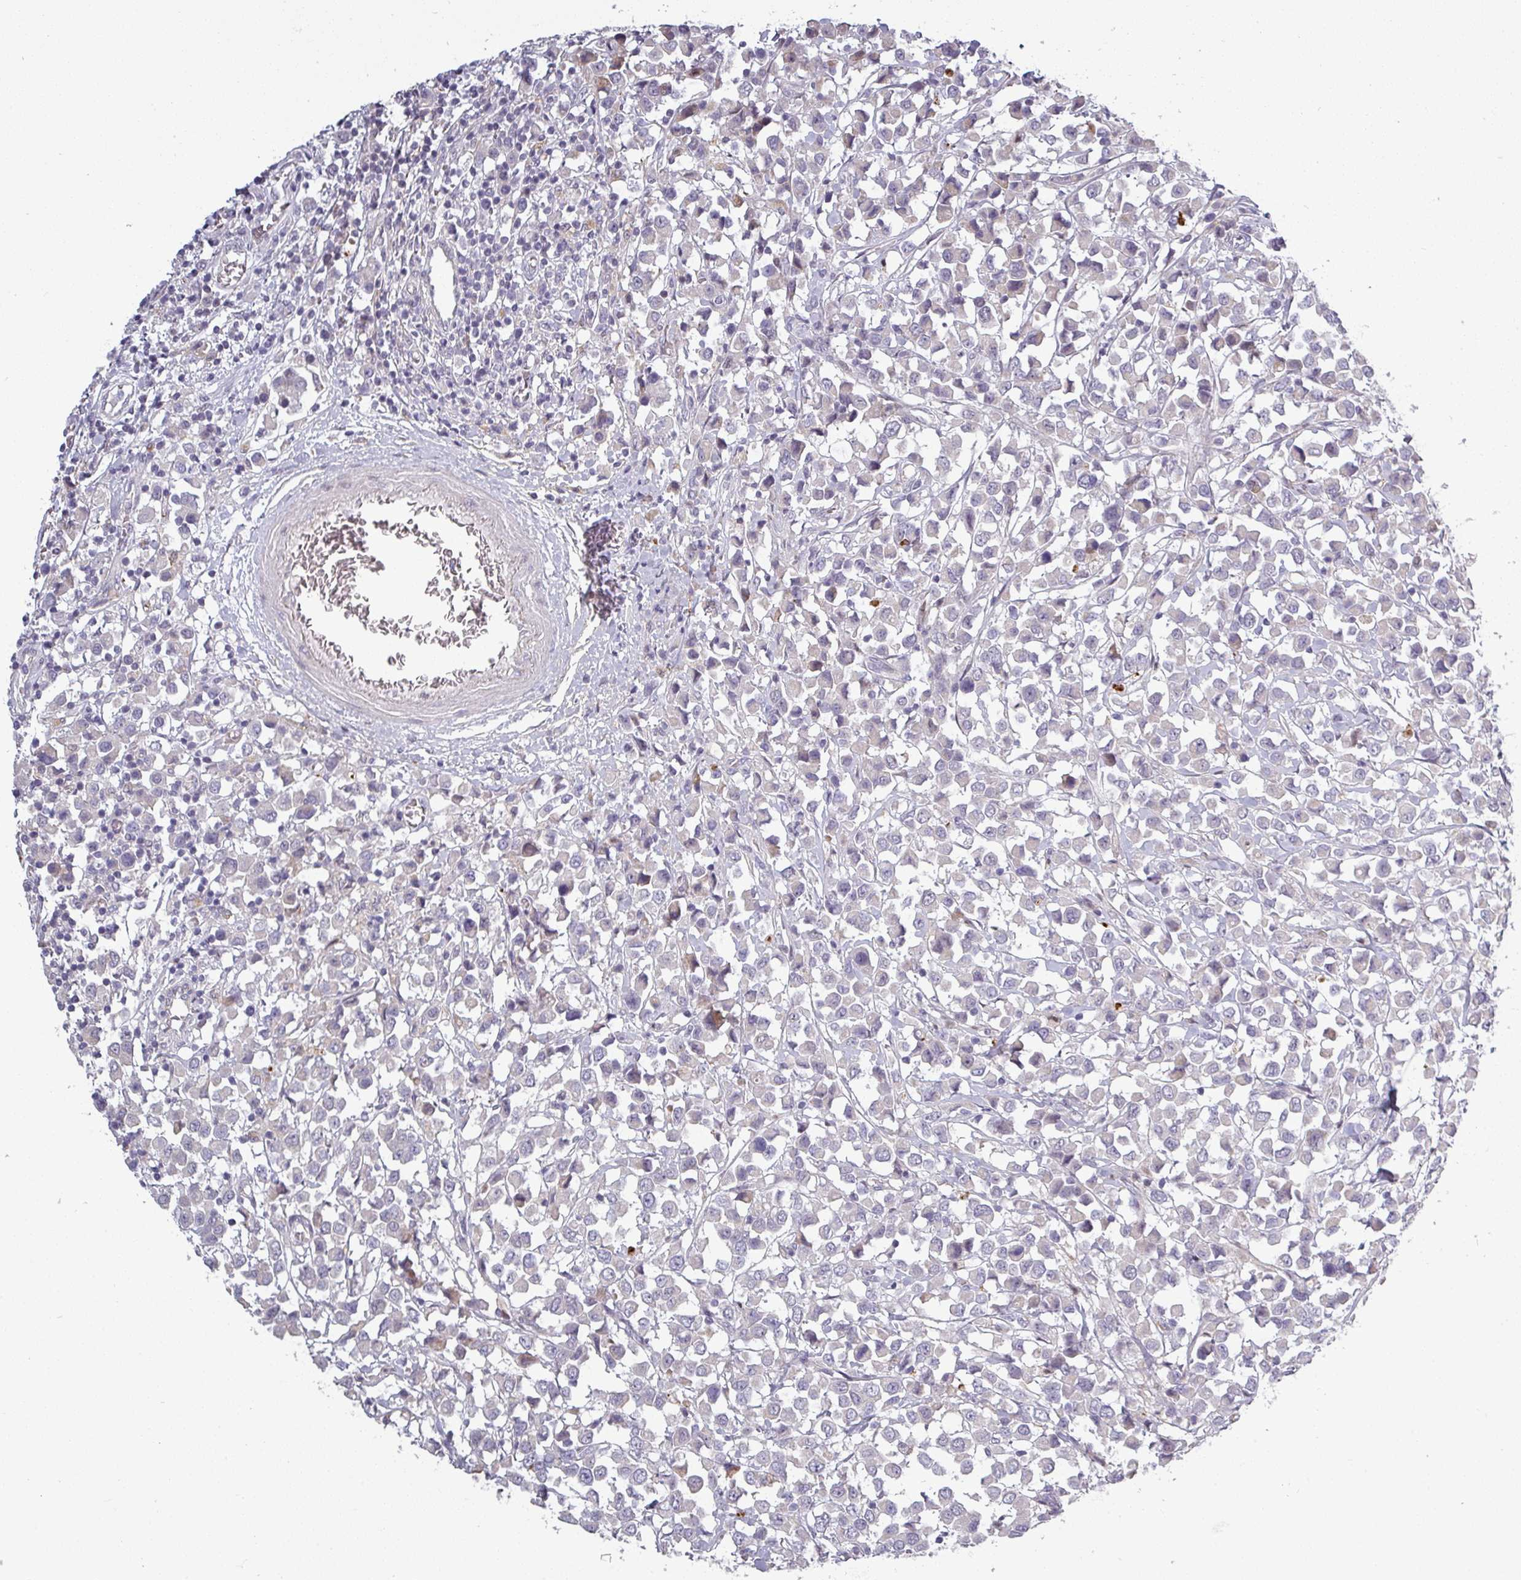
{"staining": {"intensity": "negative", "quantity": "none", "location": "none"}, "tissue": "breast cancer", "cell_type": "Tumor cells", "image_type": "cancer", "snomed": [{"axis": "morphology", "description": "Duct carcinoma"}, {"axis": "topography", "description": "Breast"}], "caption": "Immunohistochemistry (IHC) photomicrograph of neoplastic tissue: breast intraductal carcinoma stained with DAB exhibits no significant protein positivity in tumor cells.", "gene": "C2orf16", "patient": {"sex": "female", "age": 61}}